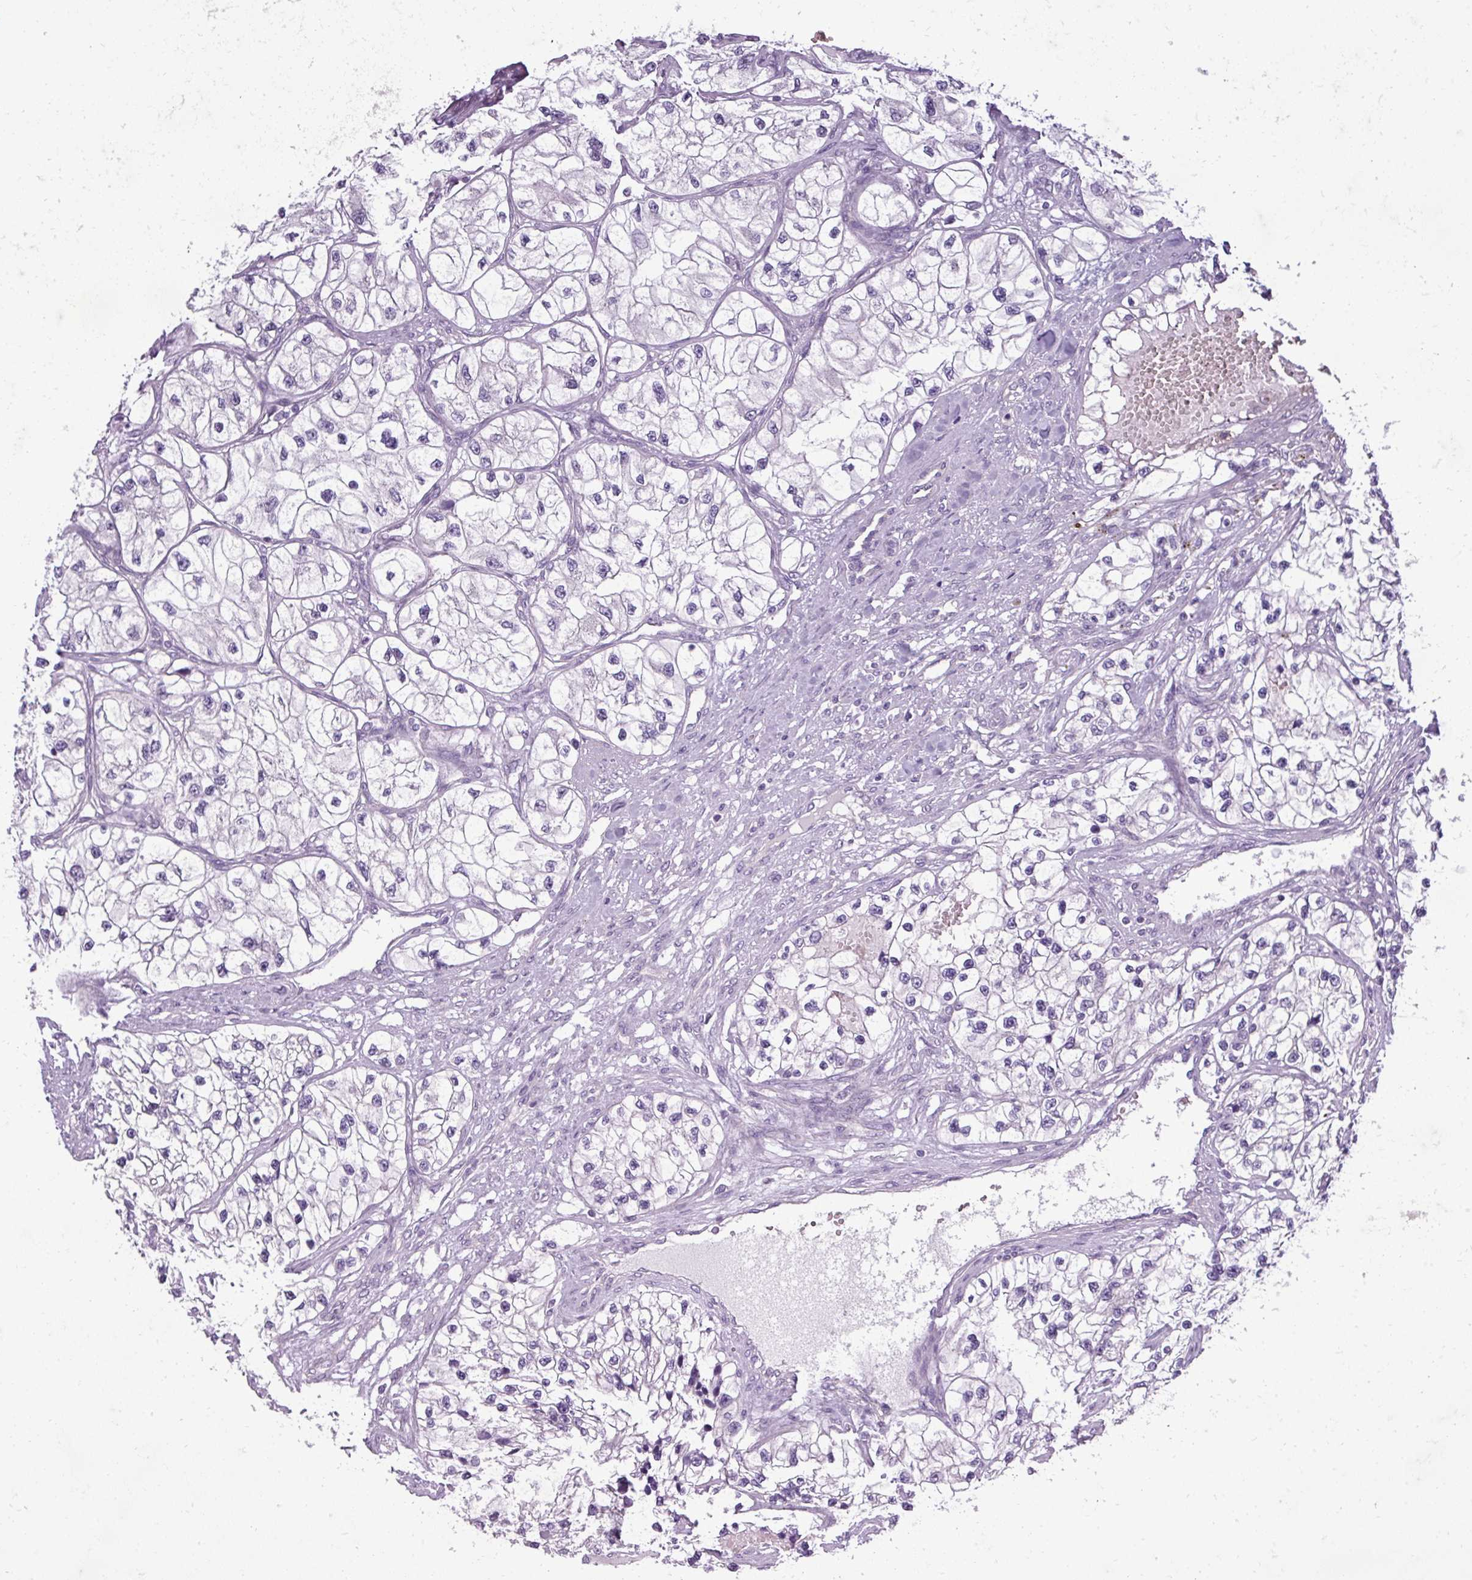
{"staining": {"intensity": "negative", "quantity": "none", "location": "none"}, "tissue": "renal cancer", "cell_type": "Tumor cells", "image_type": "cancer", "snomed": [{"axis": "morphology", "description": "Adenocarcinoma, NOS"}, {"axis": "topography", "description": "Kidney"}], "caption": "This is a image of IHC staining of renal adenocarcinoma, which shows no expression in tumor cells.", "gene": "DNAAF9", "patient": {"sex": "female", "age": 57}}